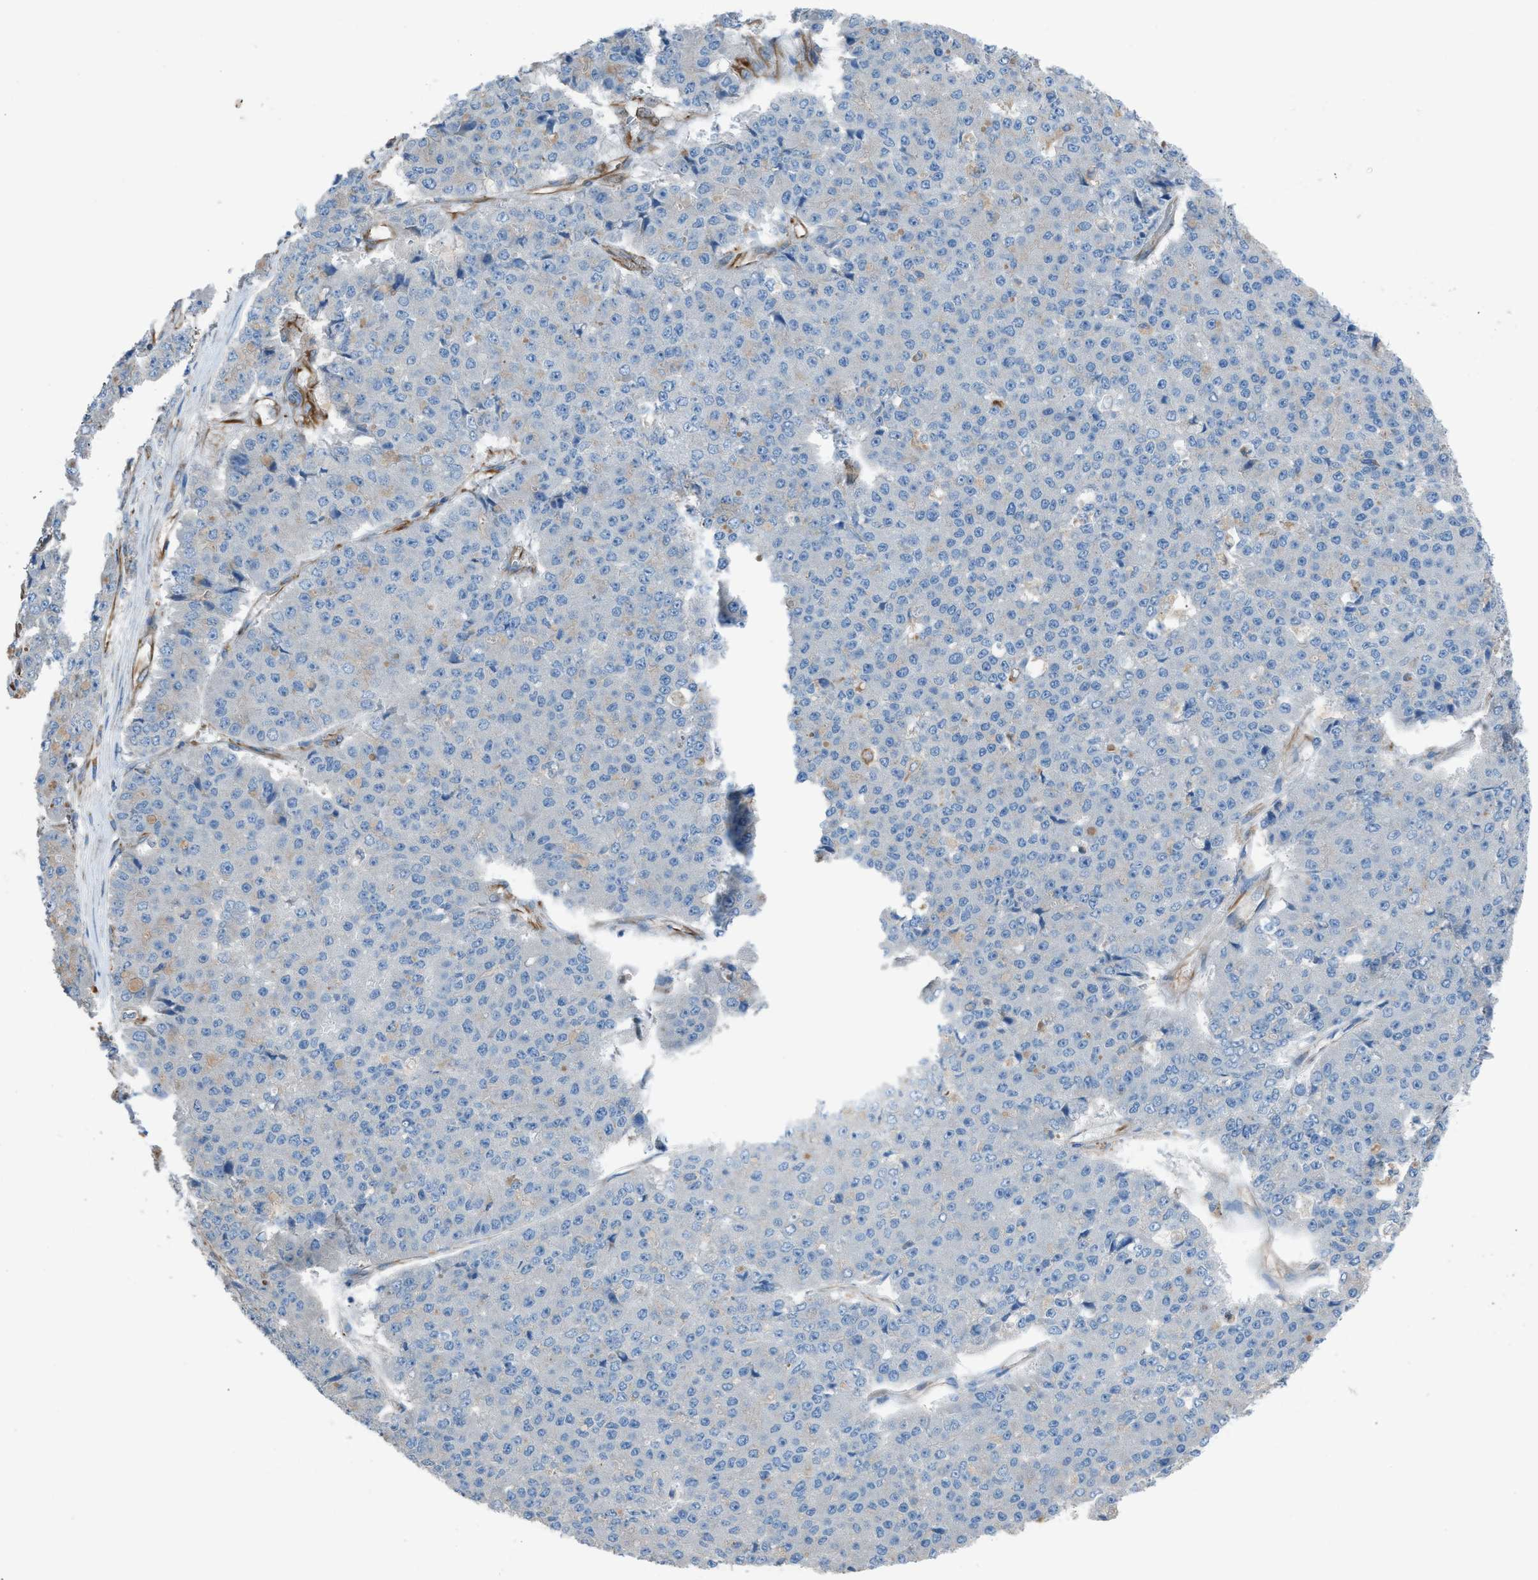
{"staining": {"intensity": "negative", "quantity": "none", "location": "none"}, "tissue": "pancreatic cancer", "cell_type": "Tumor cells", "image_type": "cancer", "snomed": [{"axis": "morphology", "description": "Adenocarcinoma, NOS"}, {"axis": "topography", "description": "Pancreas"}], "caption": "DAB (3,3'-diaminobenzidine) immunohistochemical staining of pancreatic adenocarcinoma reveals no significant staining in tumor cells.", "gene": "CABP7", "patient": {"sex": "male", "age": 50}}